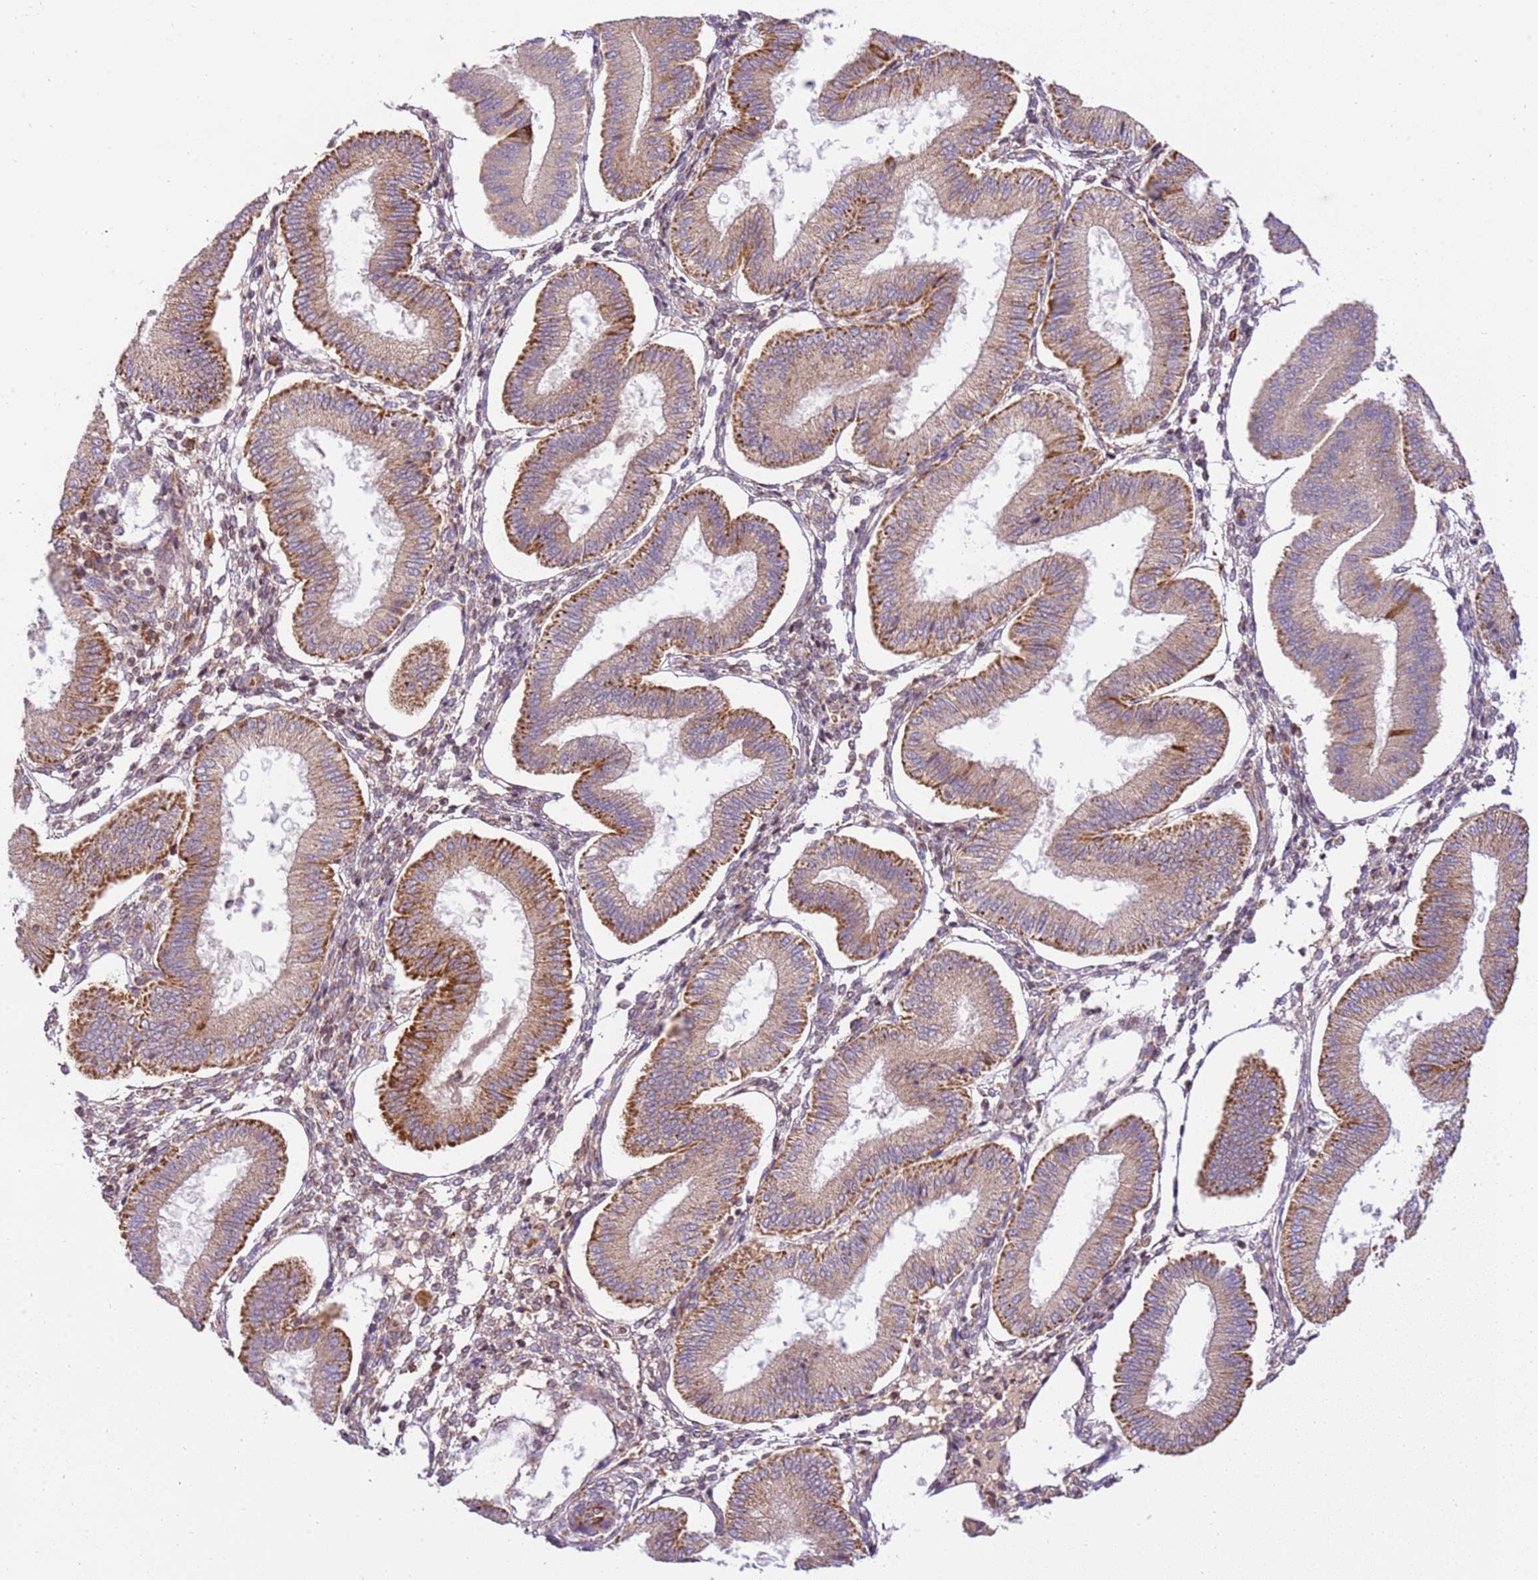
{"staining": {"intensity": "moderate", "quantity": "25%-75%", "location": "cytoplasmic/membranous"}, "tissue": "endometrium", "cell_type": "Cells in endometrial stroma", "image_type": "normal", "snomed": [{"axis": "morphology", "description": "Normal tissue, NOS"}, {"axis": "topography", "description": "Endometrium"}], "caption": "Protein staining of benign endometrium demonstrates moderate cytoplasmic/membranous expression in approximately 25%-75% of cells in endometrial stroma.", "gene": "SPATA2L", "patient": {"sex": "female", "age": 39}}